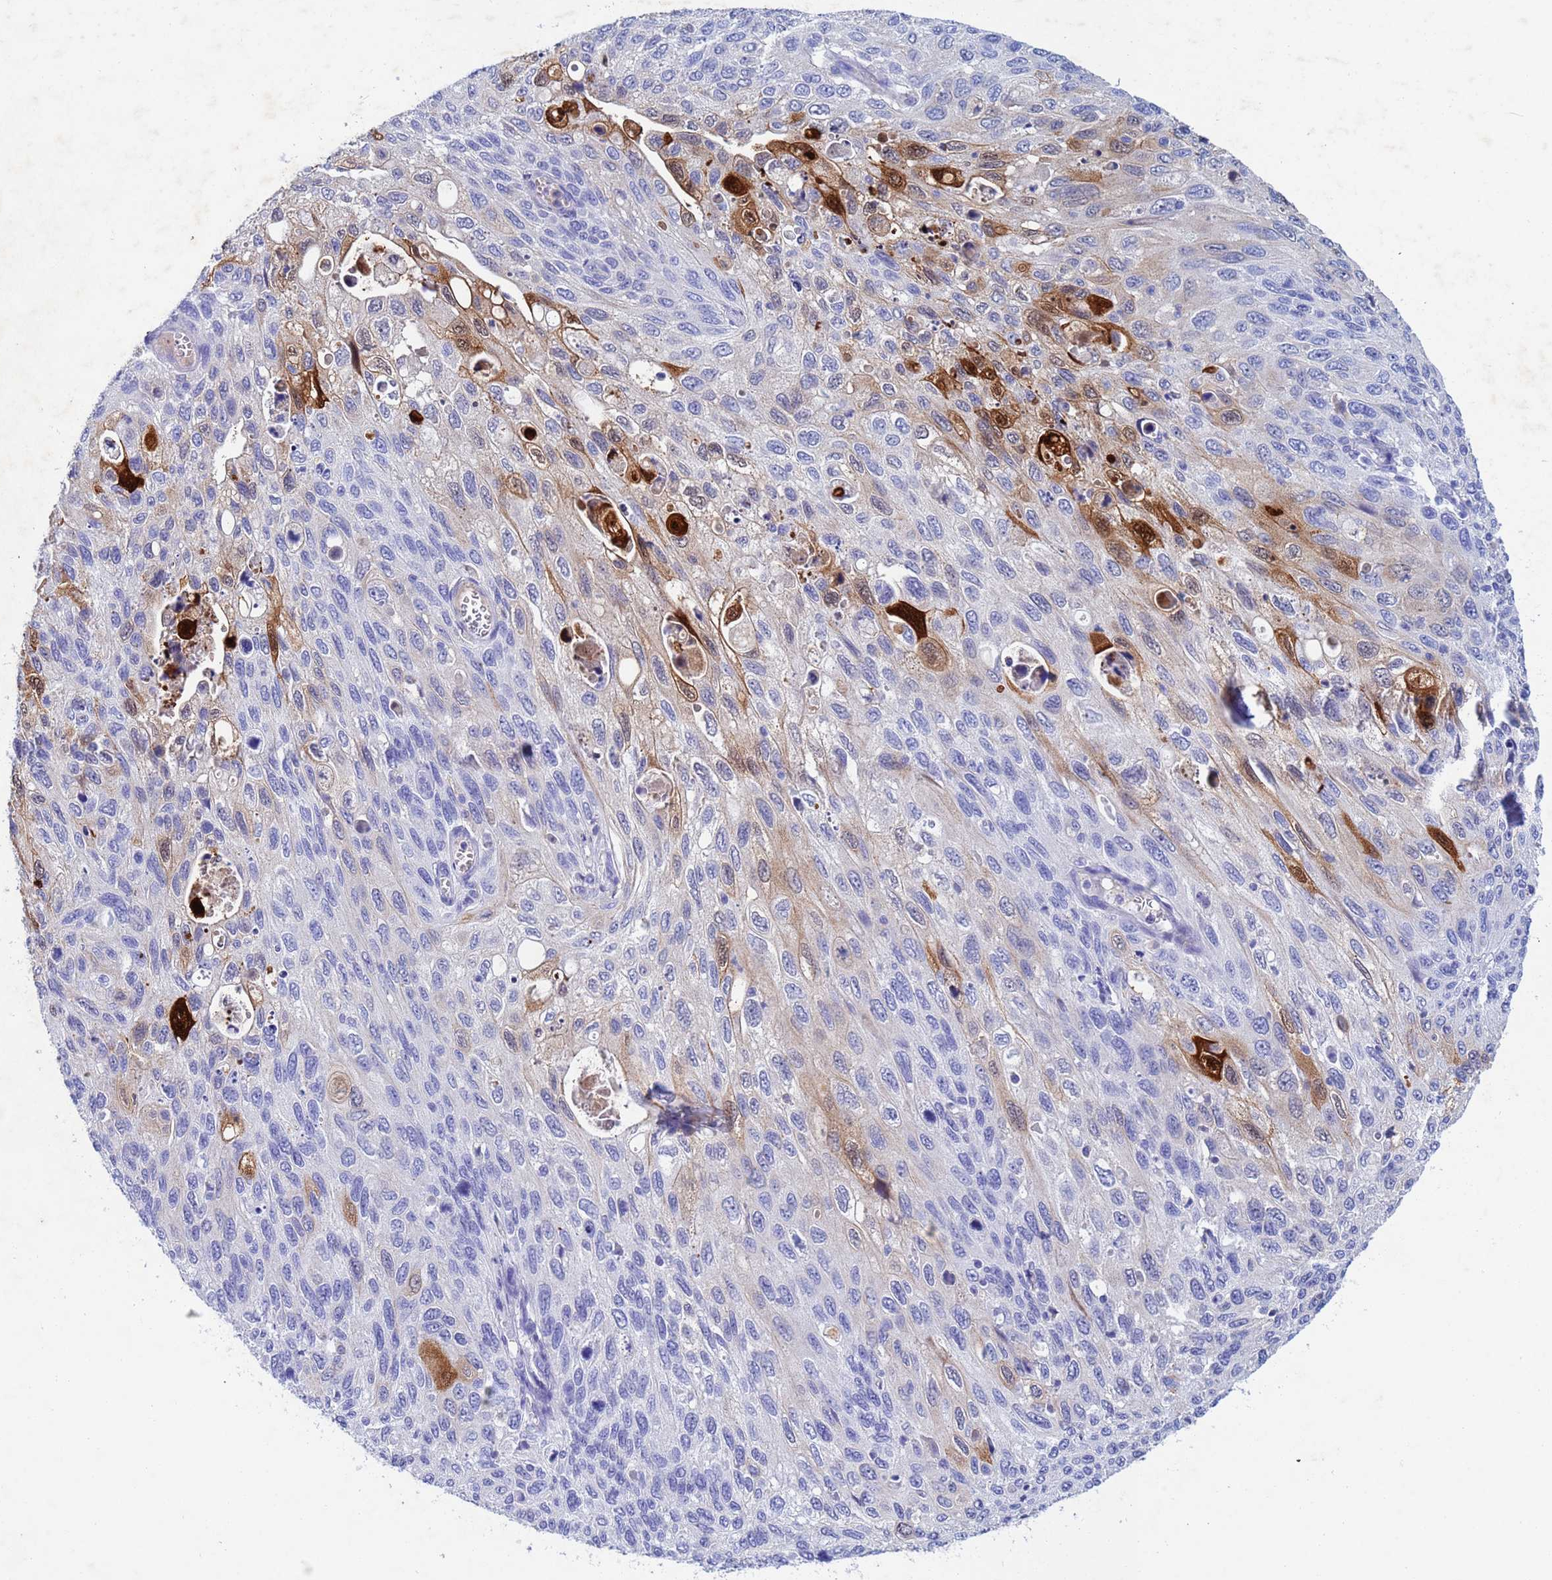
{"staining": {"intensity": "strong", "quantity": "<25%", "location": "cytoplasmic/membranous,nuclear"}, "tissue": "cervical cancer", "cell_type": "Tumor cells", "image_type": "cancer", "snomed": [{"axis": "morphology", "description": "Squamous cell carcinoma, NOS"}, {"axis": "topography", "description": "Cervix"}], "caption": "This micrograph demonstrates squamous cell carcinoma (cervical) stained with immunohistochemistry (IHC) to label a protein in brown. The cytoplasmic/membranous and nuclear of tumor cells show strong positivity for the protein. Nuclei are counter-stained blue.", "gene": "CSTB", "patient": {"sex": "female", "age": 70}}